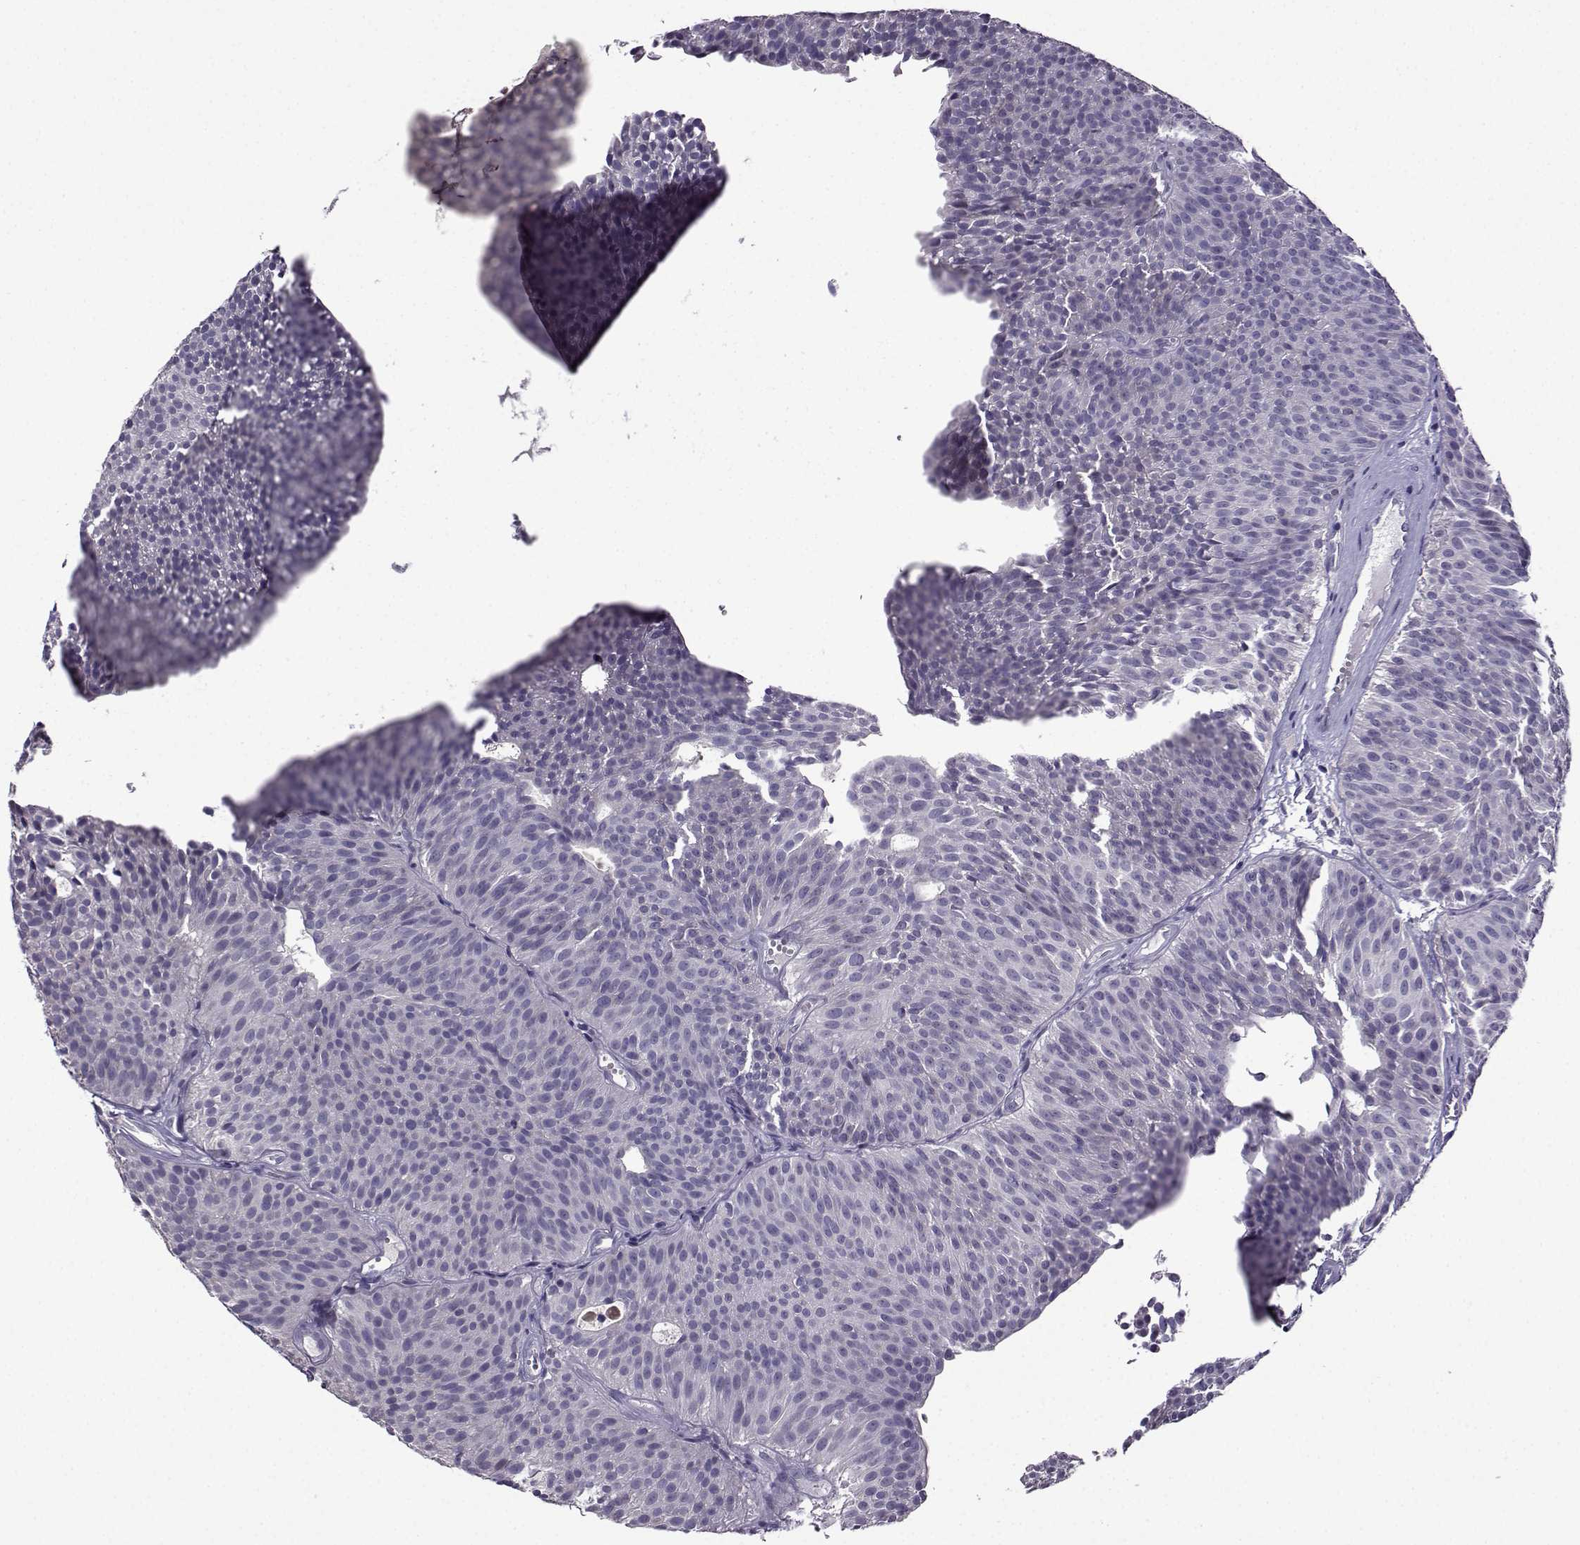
{"staining": {"intensity": "negative", "quantity": "none", "location": "none"}, "tissue": "urothelial cancer", "cell_type": "Tumor cells", "image_type": "cancer", "snomed": [{"axis": "morphology", "description": "Urothelial carcinoma, Low grade"}, {"axis": "topography", "description": "Urinary bladder"}], "caption": "Human urothelial cancer stained for a protein using immunohistochemistry shows no positivity in tumor cells.", "gene": "CRYBB1", "patient": {"sex": "male", "age": 63}}